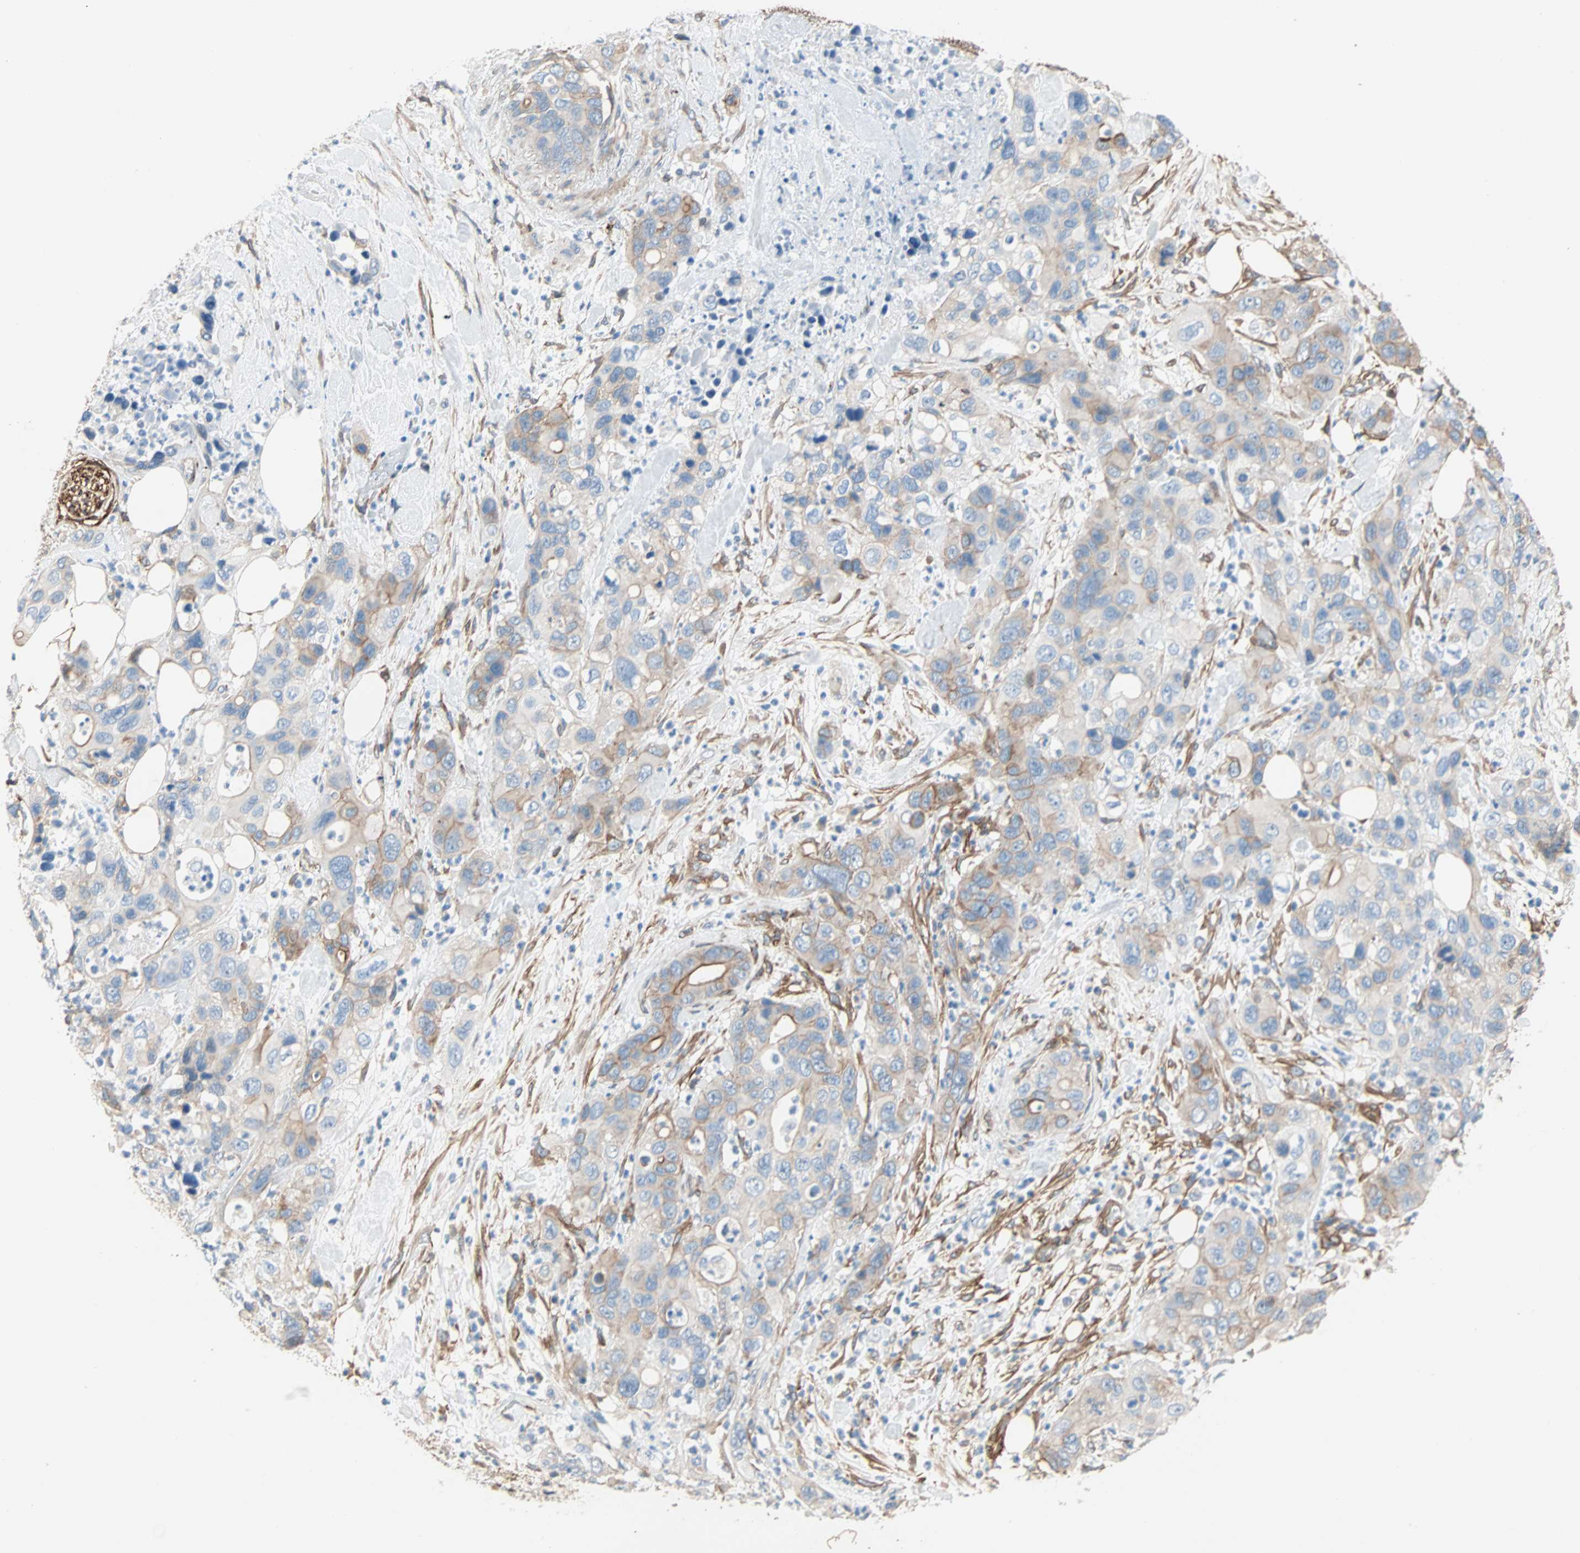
{"staining": {"intensity": "moderate", "quantity": "25%-75%", "location": "cytoplasmic/membranous"}, "tissue": "pancreatic cancer", "cell_type": "Tumor cells", "image_type": "cancer", "snomed": [{"axis": "morphology", "description": "Adenocarcinoma, NOS"}, {"axis": "topography", "description": "Pancreas"}], "caption": "This histopathology image demonstrates pancreatic cancer stained with IHC to label a protein in brown. The cytoplasmic/membranous of tumor cells show moderate positivity for the protein. Nuclei are counter-stained blue.", "gene": "EPB41L2", "patient": {"sex": "female", "age": 71}}